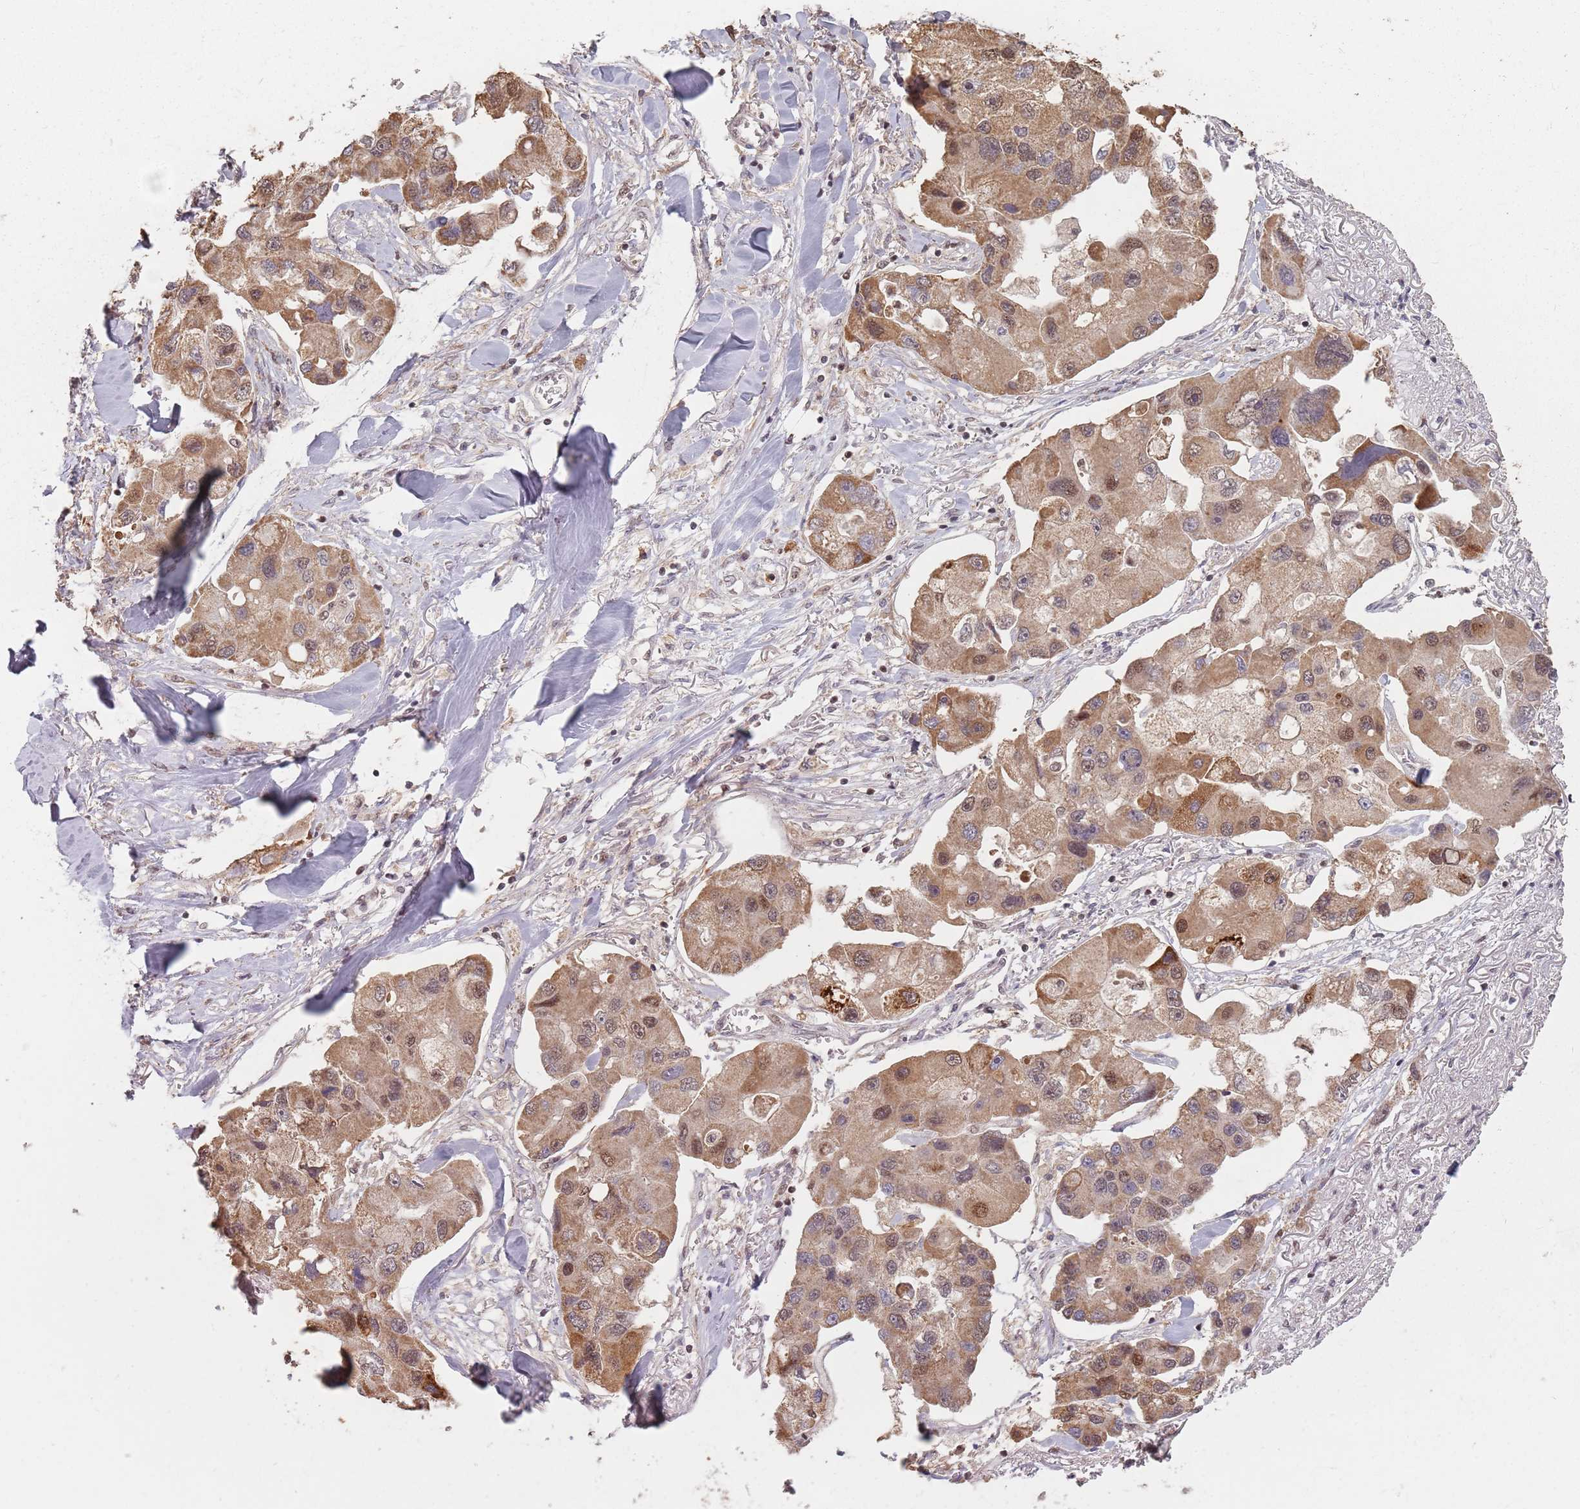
{"staining": {"intensity": "moderate", "quantity": ">75%", "location": "cytoplasmic/membranous,nuclear"}, "tissue": "lung cancer", "cell_type": "Tumor cells", "image_type": "cancer", "snomed": [{"axis": "morphology", "description": "Adenocarcinoma, NOS"}, {"axis": "topography", "description": "Lung"}], "caption": "Protein expression by immunohistochemistry (IHC) demonstrates moderate cytoplasmic/membranous and nuclear expression in approximately >75% of tumor cells in lung cancer (adenocarcinoma).", "gene": "VPS52", "patient": {"sex": "female", "age": 54}}